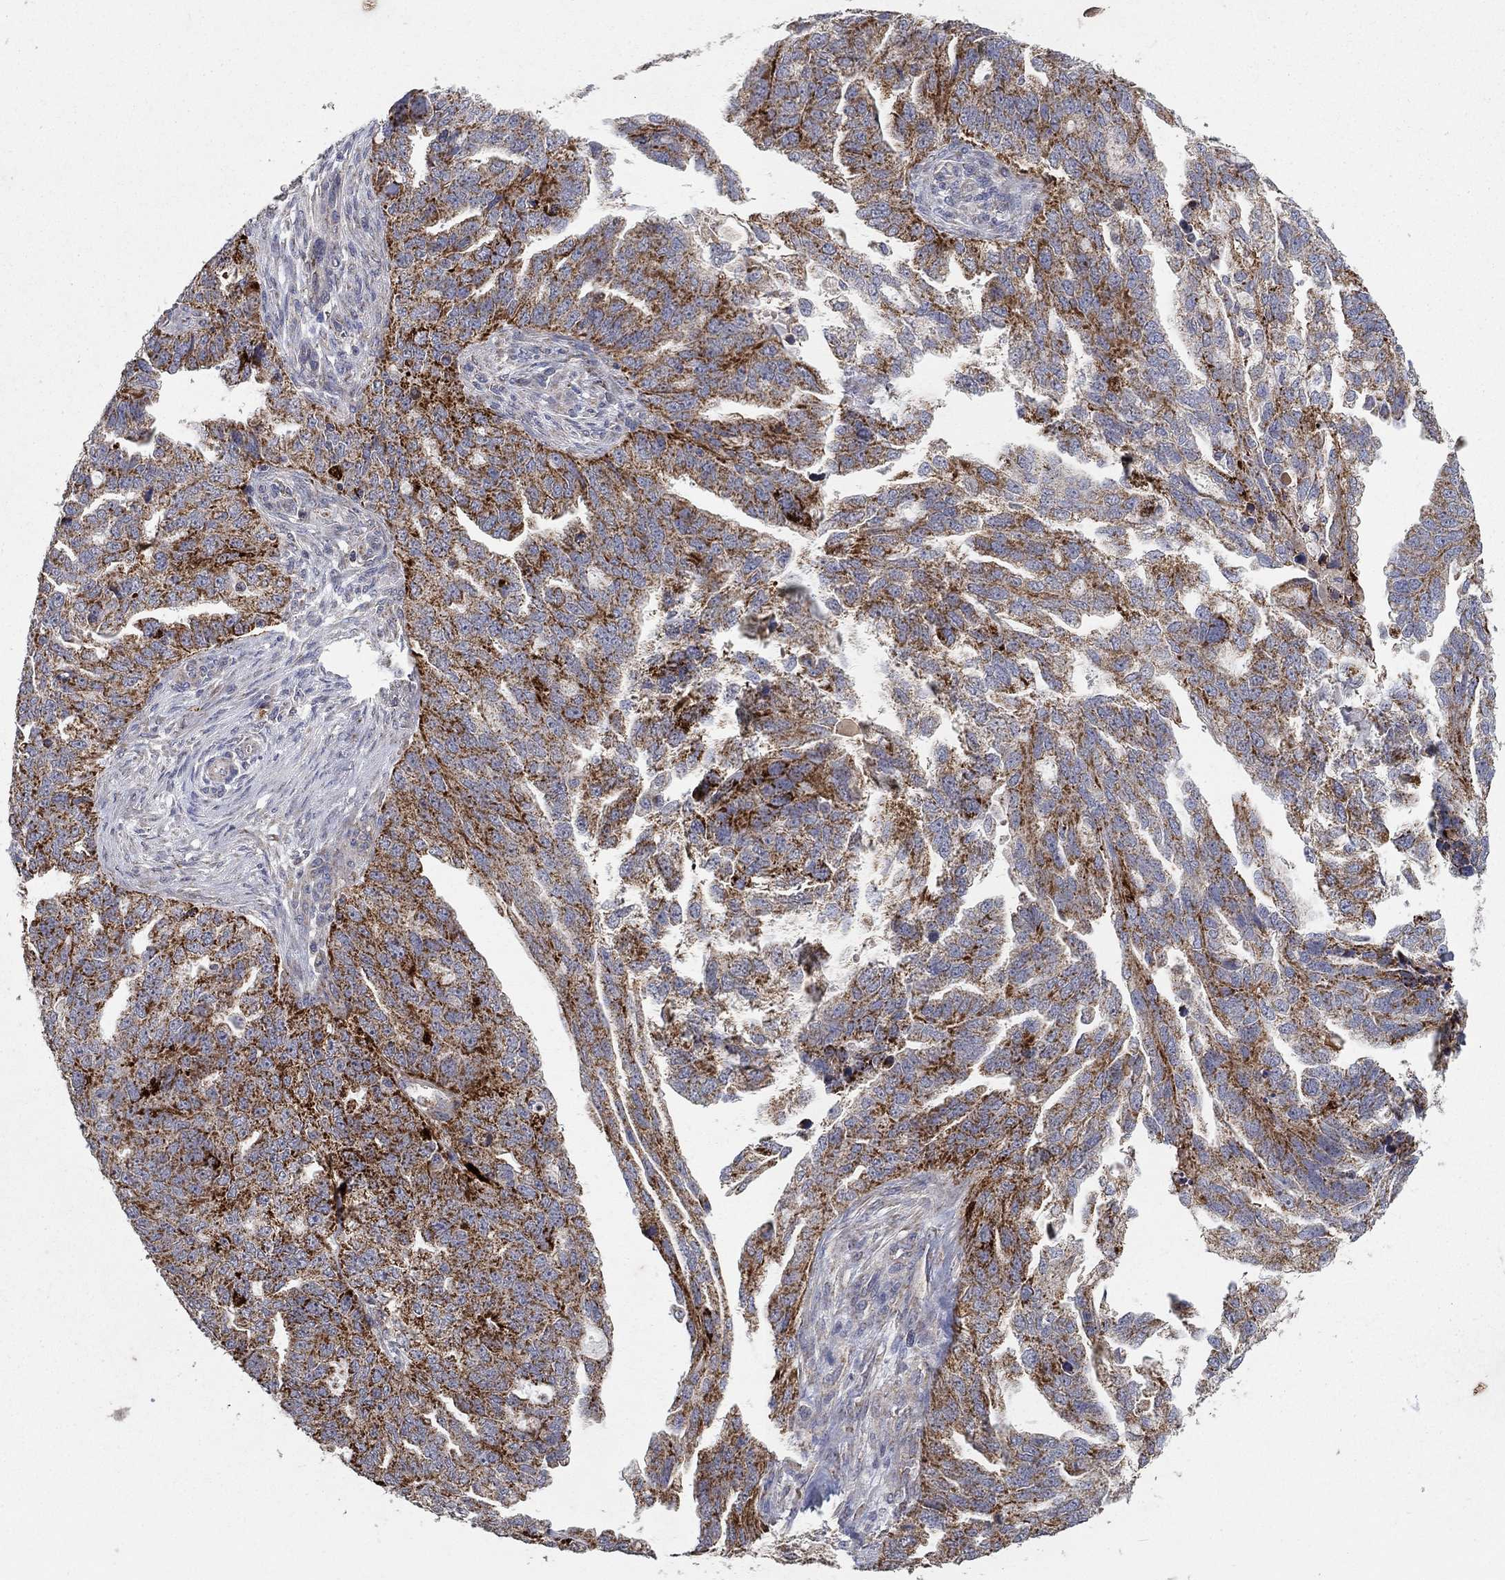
{"staining": {"intensity": "strong", "quantity": ">75%", "location": "cytoplasmic/membranous"}, "tissue": "ovarian cancer", "cell_type": "Tumor cells", "image_type": "cancer", "snomed": [{"axis": "morphology", "description": "Cystadenocarcinoma, serous, NOS"}, {"axis": "topography", "description": "Ovary"}], "caption": "Strong cytoplasmic/membranous protein positivity is appreciated in about >75% of tumor cells in serous cystadenocarcinoma (ovarian).", "gene": "GPSM1", "patient": {"sex": "female", "age": 51}}